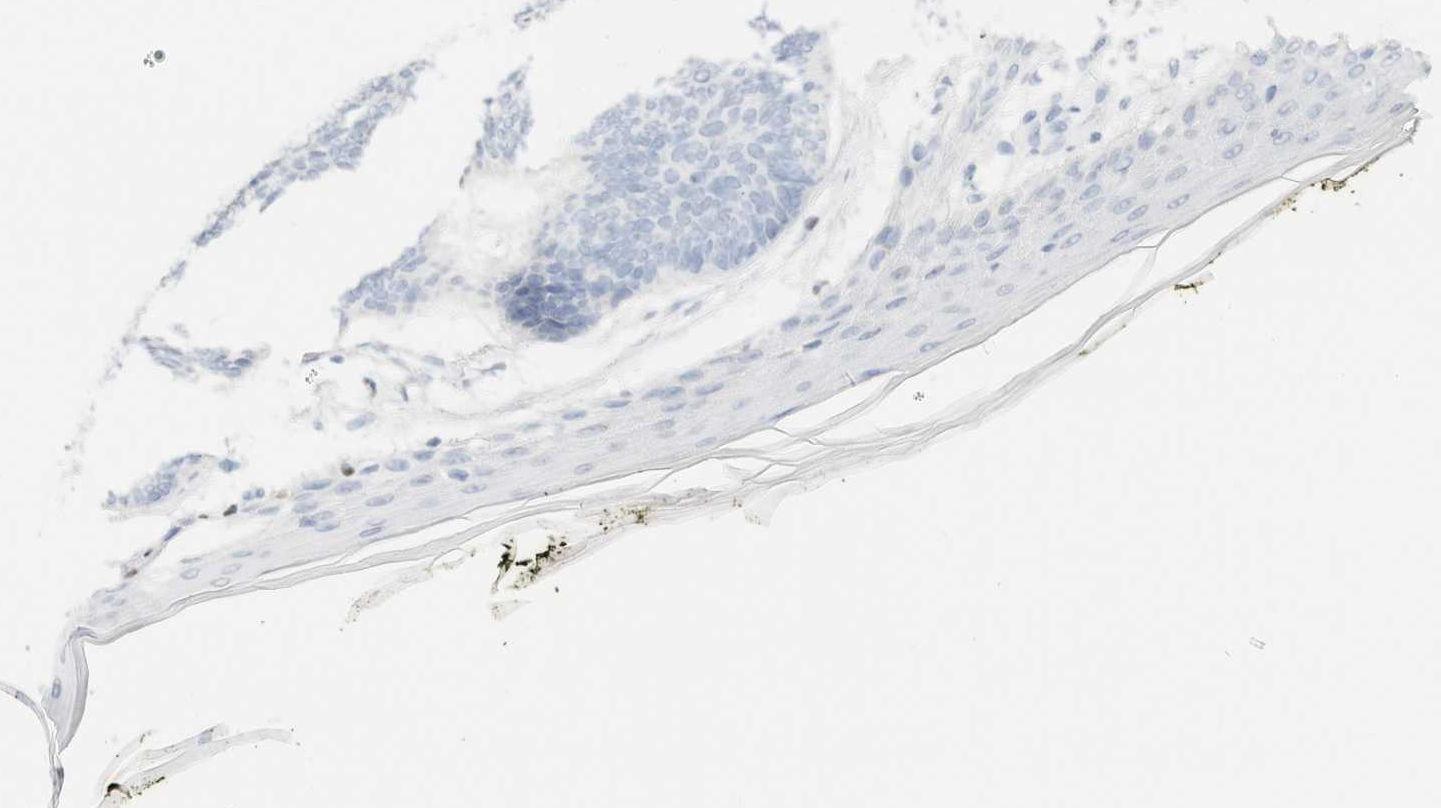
{"staining": {"intensity": "negative", "quantity": "none", "location": "none"}, "tissue": "skin cancer", "cell_type": "Tumor cells", "image_type": "cancer", "snomed": [{"axis": "morphology", "description": "Normal tissue, NOS"}, {"axis": "morphology", "description": "Basal cell carcinoma"}, {"axis": "topography", "description": "Skin"}], "caption": "Immunohistochemical staining of human skin basal cell carcinoma demonstrates no significant expression in tumor cells. (Brightfield microscopy of DAB IHC at high magnification).", "gene": "IKZF3", "patient": {"sex": "male", "age": 50}}